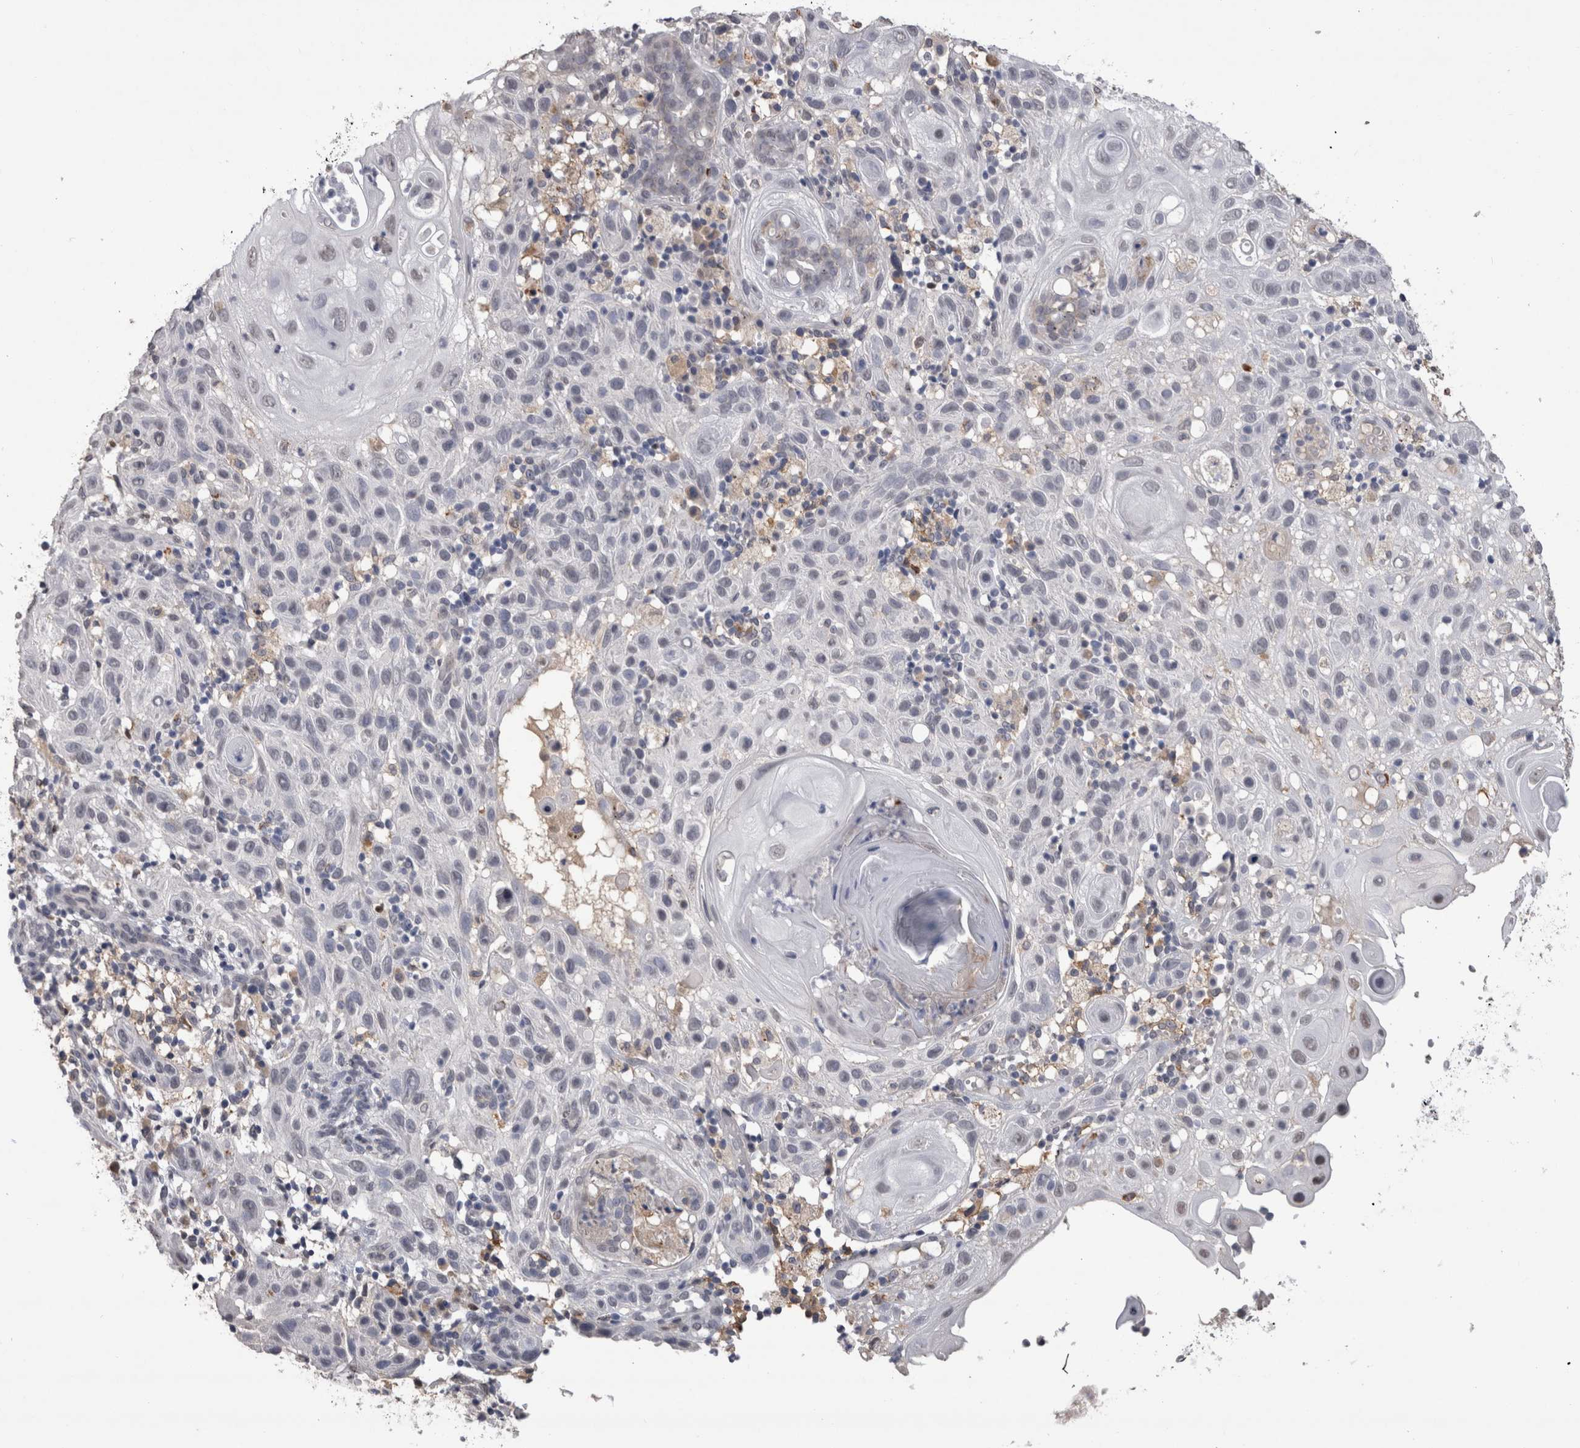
{"staining": {"intensity": "weak", "quantity": "<25%", "location": "nuclear"}, "tissue": "skin cancer", "cell_type": "Tumor cells", "image_type": "cancer", "snomed": [{"axis": "morphology", "description": "Normal tissue, NOS"}, {"axis": "morphology", "description": "Squamous cell carcinoma, NOS"}, {"axis": "topography", "description": "Skin"}], "caption": "High power microscopy image of an IHC photomicrograph of skin squamous cell carcinoma, revealing no significant positivity in tumor cells. (DAB immunohistochemistry, high magnification).", "gene": "PAX5", "patient": {"sex": "female", "age": 96}}